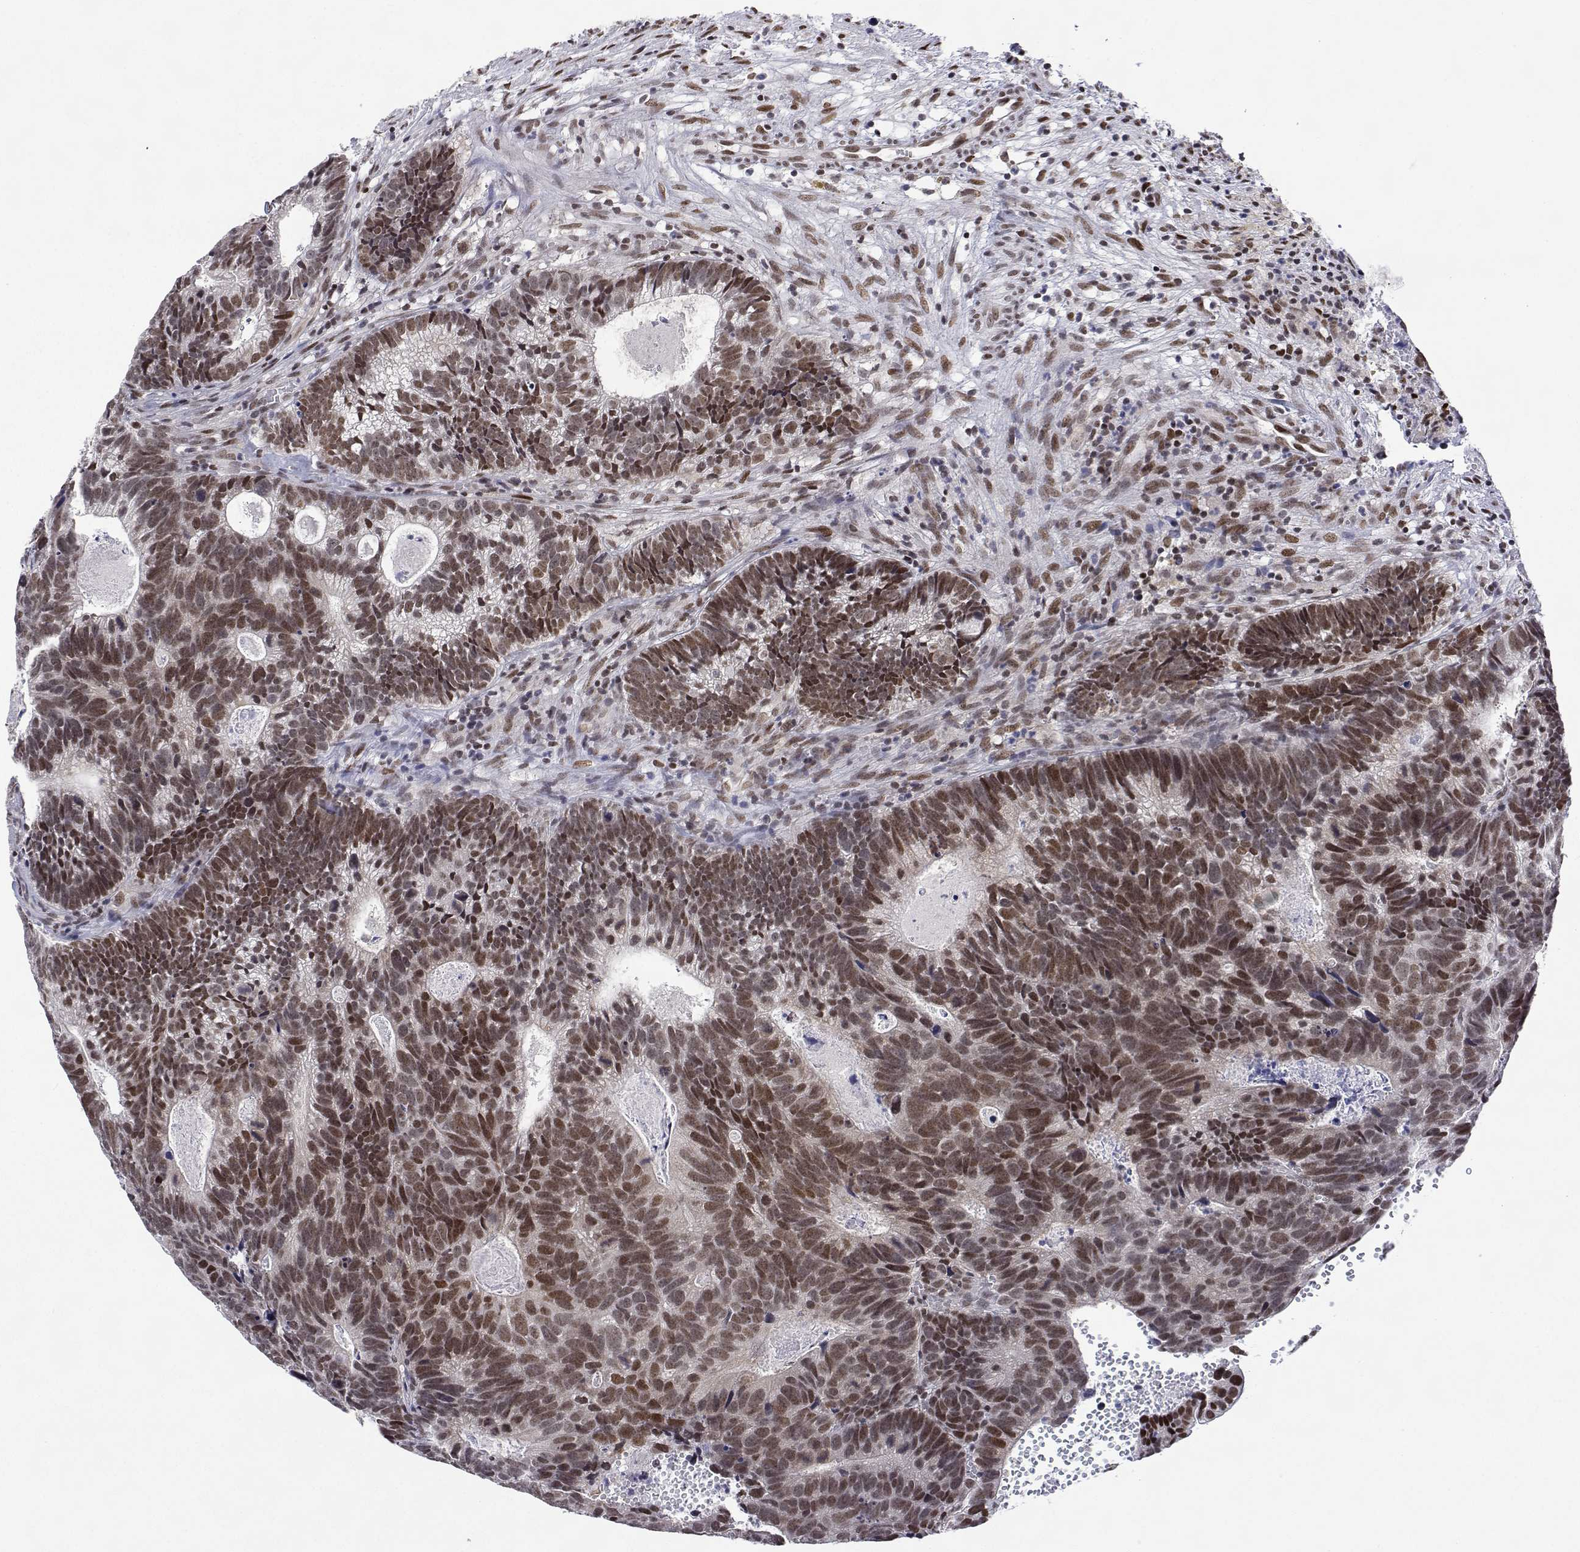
{"staining": {"intensity": "moderate", "quantity": ">75%", "location": "nuclear"}, "tissue": "head and neck cancer", "cell_type": "Tumor cells", "image_type": "cancer", "snomed": [{"axis": "morphology", "description": "Adenocarcinoma, NOS"}, {"axis": "topography", "description": "Head-Neck"}], "caption": "Head and neck cancer (adenocarcinoma) tissue displays moderate nuclear staining in about >75% of tumor cells", "gene": "XPC", "patient": {"sex": "male", "age": 62}}